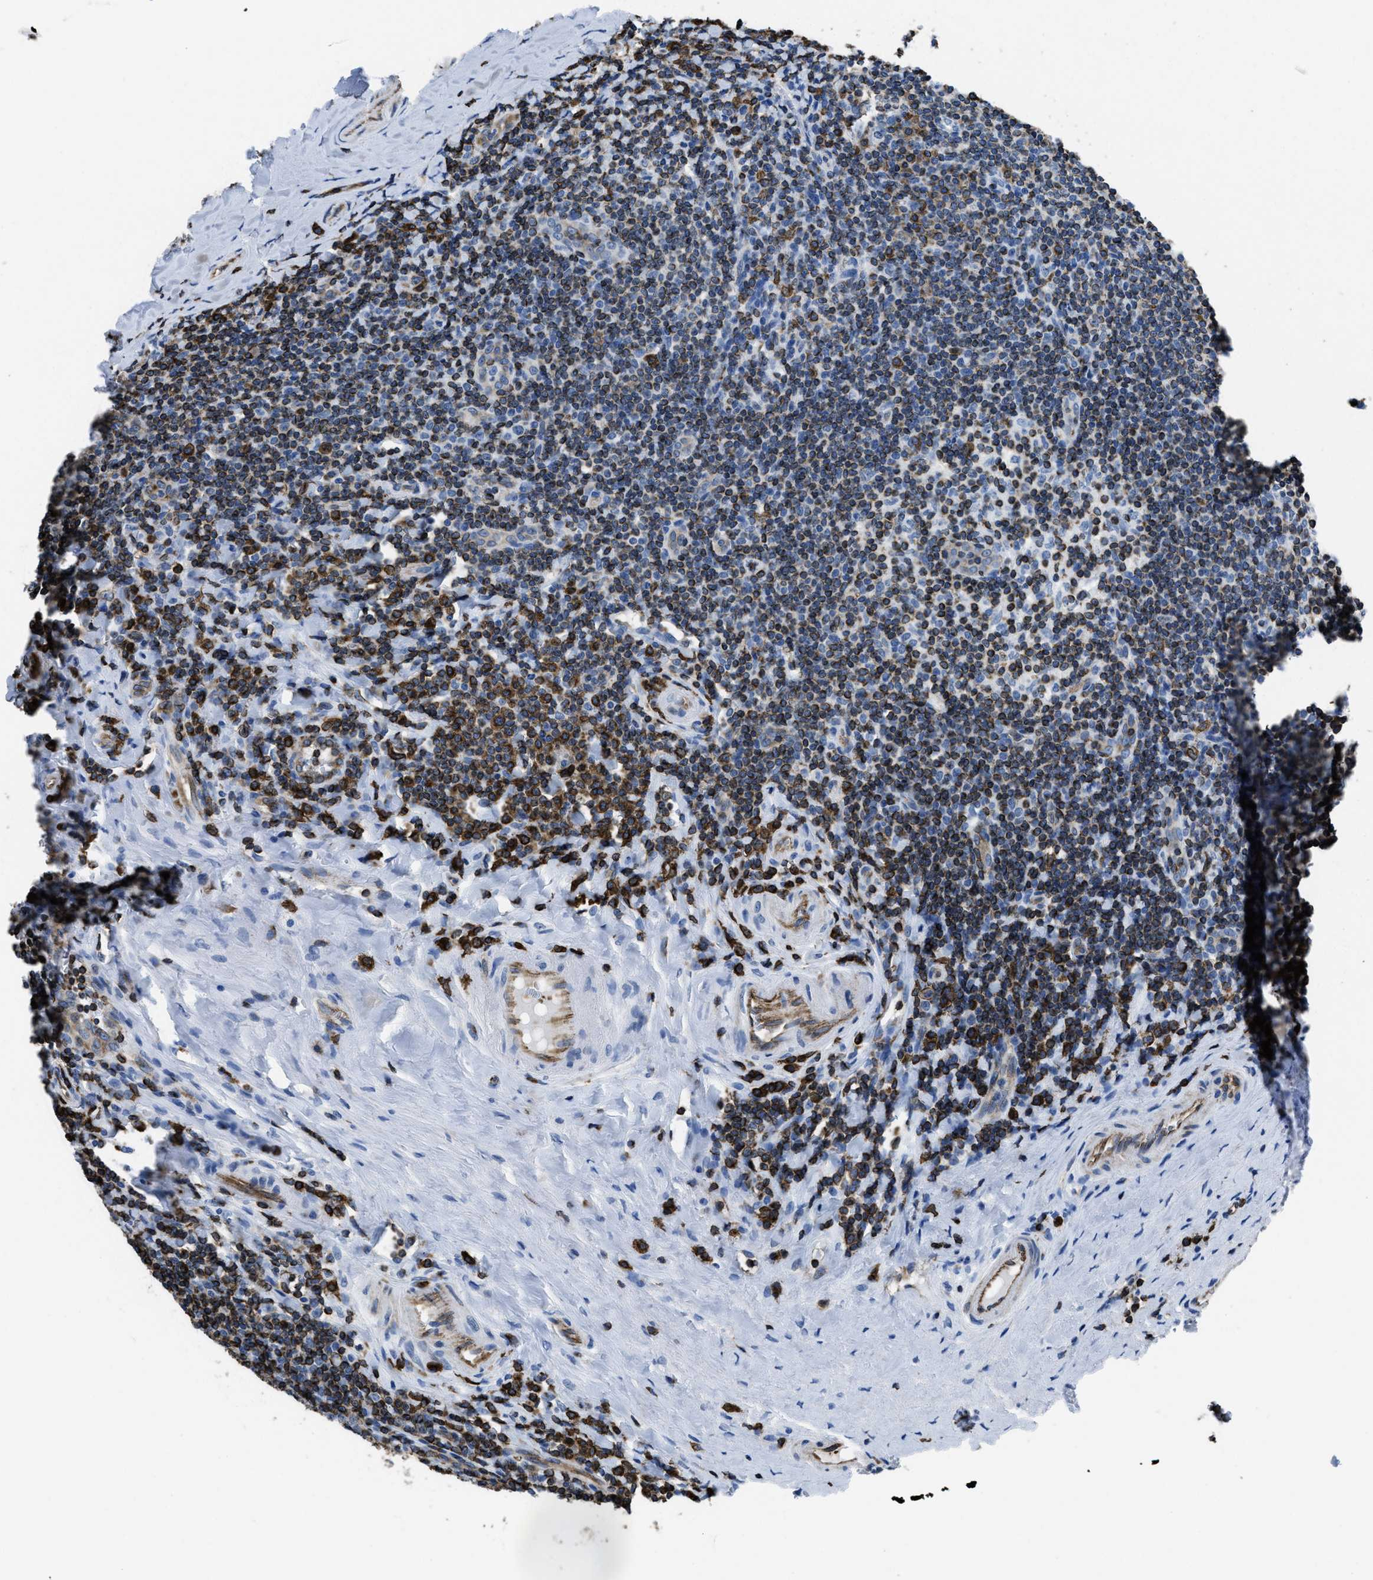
{"staining": {"intensity": "strong", "quantity": "<25%", "location": "cytoplasmic/membranous"}, "tissue": "tonsil", "cell_type": "Germinal center cells", "image_type": "normal", "snomed": [{"axis": "morphology", "description": "Normal tissue, NOS"}, {"axis": "topography", "description": "Tonsil"}], "caption": "Tonsil stained with a brown dye demonstrates strong cytoplasmic/membranous positive positivity in approximately <25% of germinal center cells.", "gene": "ITGA3", "patient": {"sex": "male", "age": 37}}